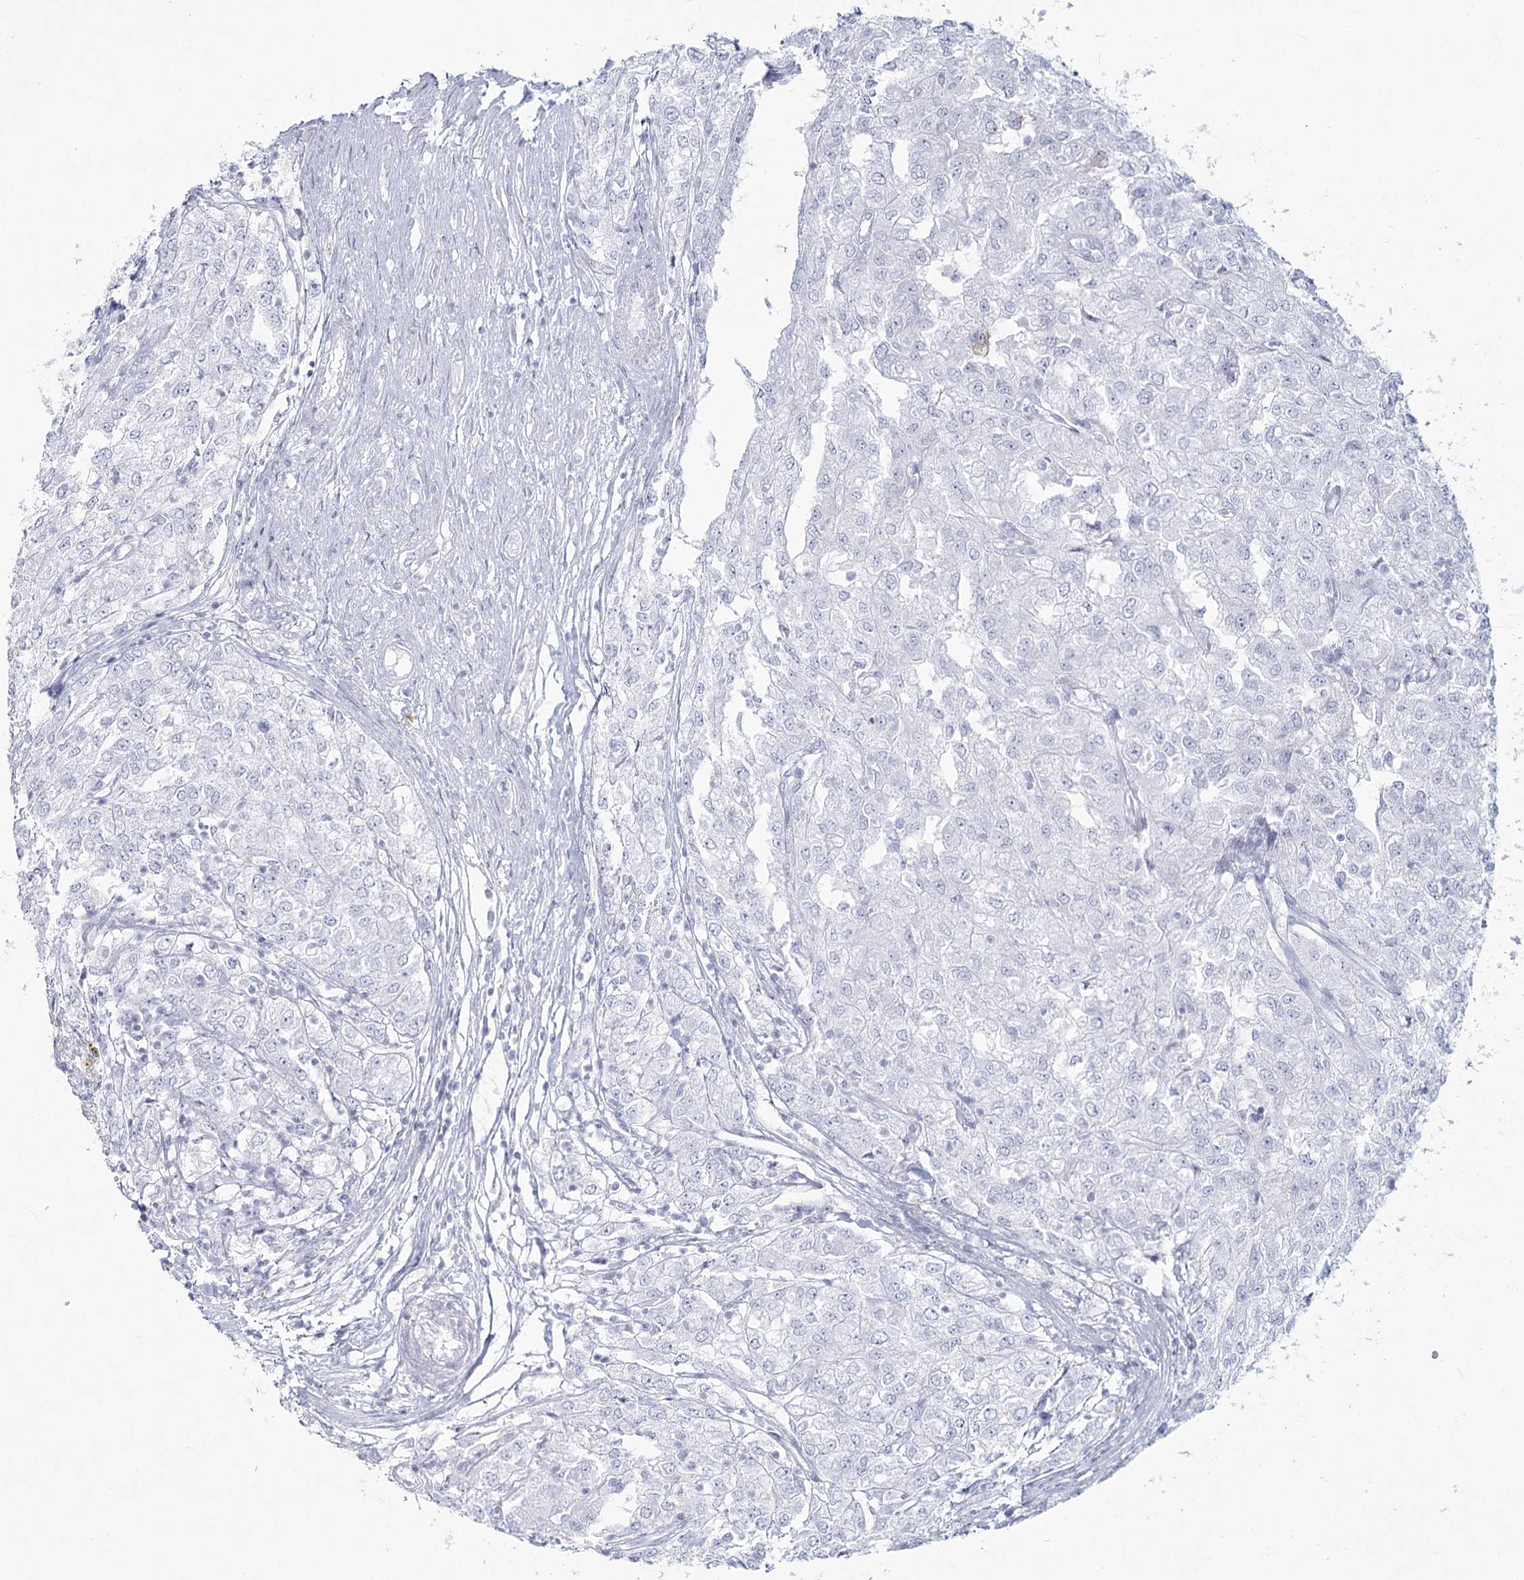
{"staining": {"intensity": "negative", "quantity": "none", "location": "none"}, "tissue": "renal cancer", "cell_type": "Tumor cells", "image_type": "cancer", "snomed": [{"axis": "morphology", "description": "Adenocarcinoma, NOS"}, {"axis": "topography", "description": "Kidney"}], "caption": "Immunohistochemistry (IHC) histopathology image of neoplastic tissue: adenocarcinoma (renal) stained with DAB exhibits no significant protein expression in tumor cells. Brightfield microscopy of immunohistochemistry stained with DAB (brown) and hematoxylin (blue), captured at high magnification.", "gene": "SLC6A19", "patient": {"sex": "female", "age": 54}}